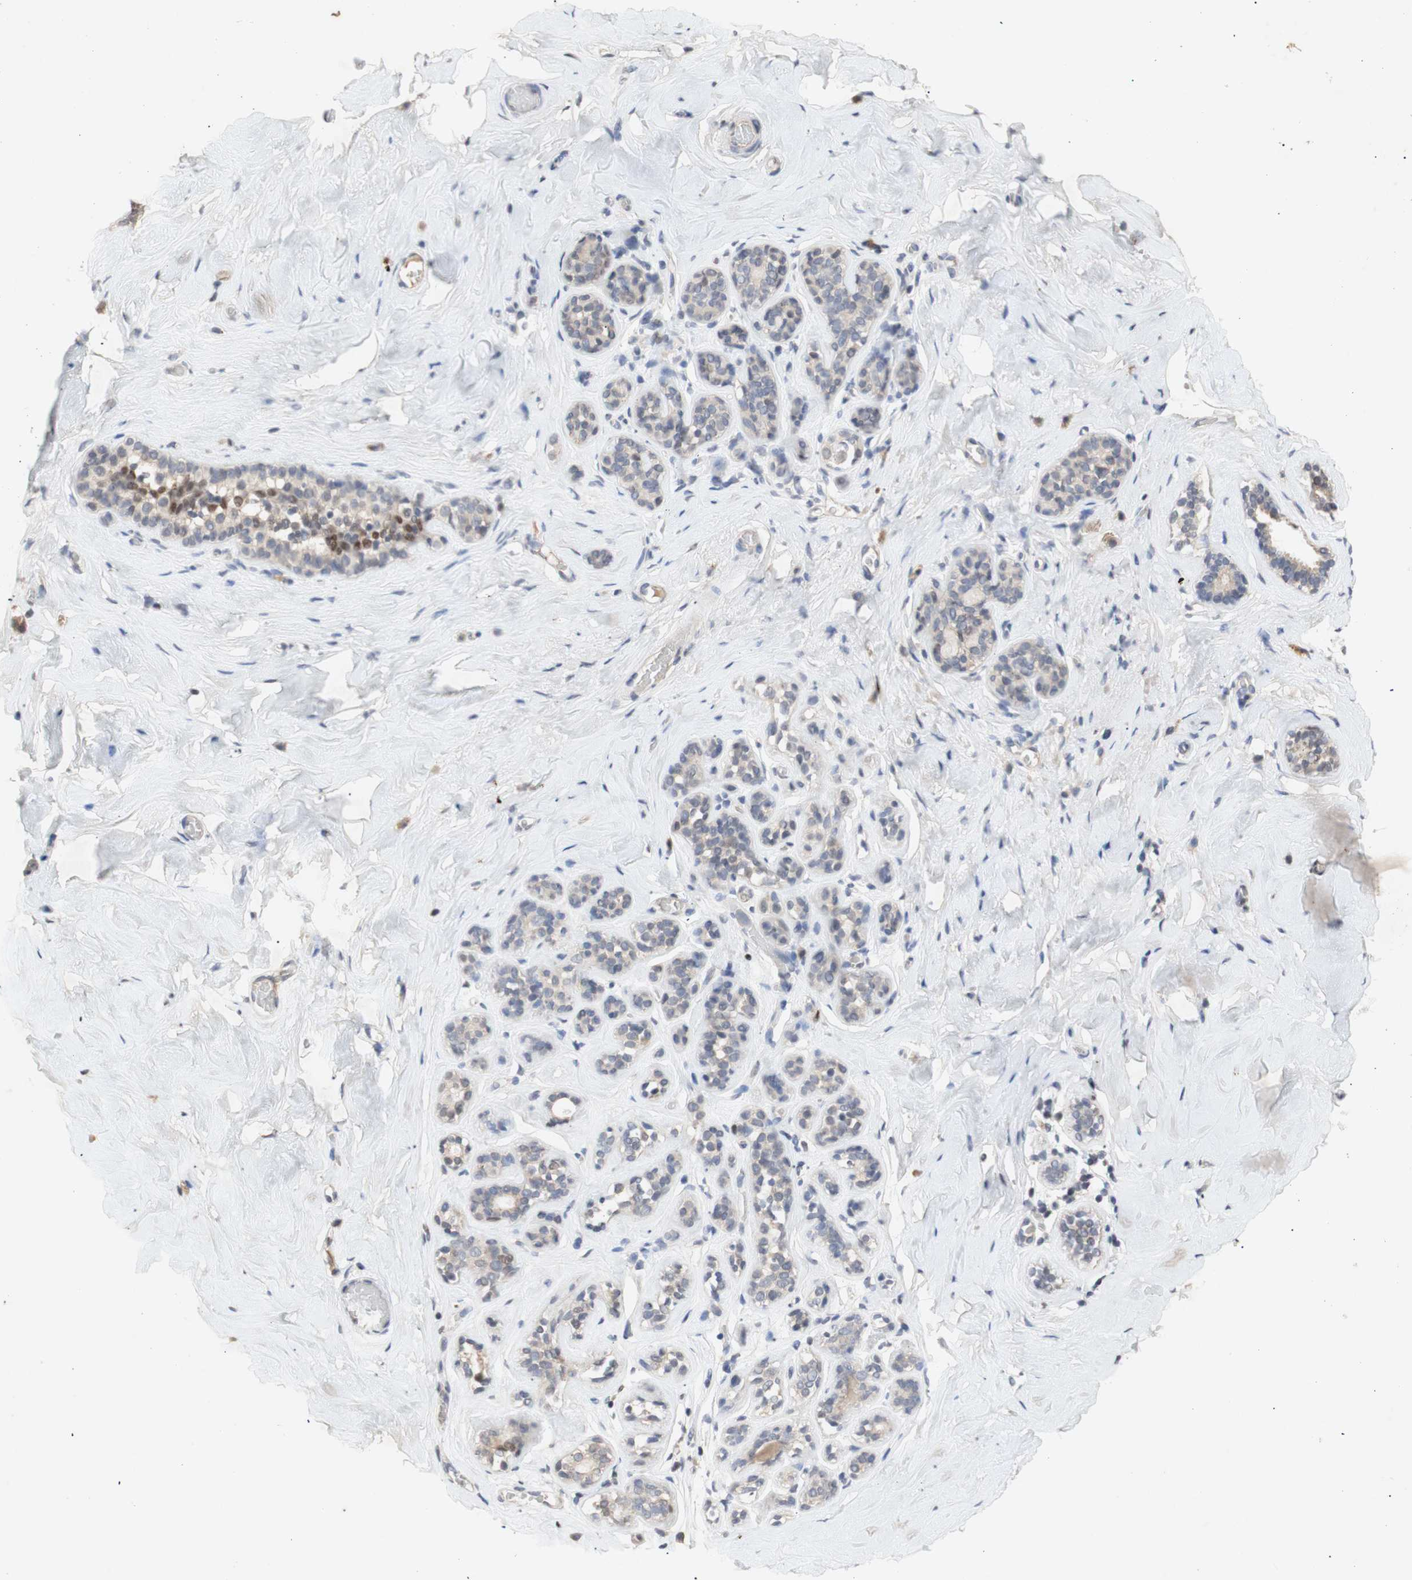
{"staining": {"intensity": "negative", "quantity": "none", "location": "none"}, "tissue": "breast", "cell_type": "Adipocytes", "image_type": "normal", "snomed": [{"axis": "morphology", "description": "Normal tissue, NOS"}, {"axis": "topography", "description": "Breast"}], "caption": "Adipocytes are negative for brown protein staining in normal breast. The staining was performed using DAB to visualize the protein expression in brown, while the nuclei were stained in blue with hematoxylin (Magnification: 20x).", "gene": "FOSB", "patient": {"sex": "female", "age": 75}}